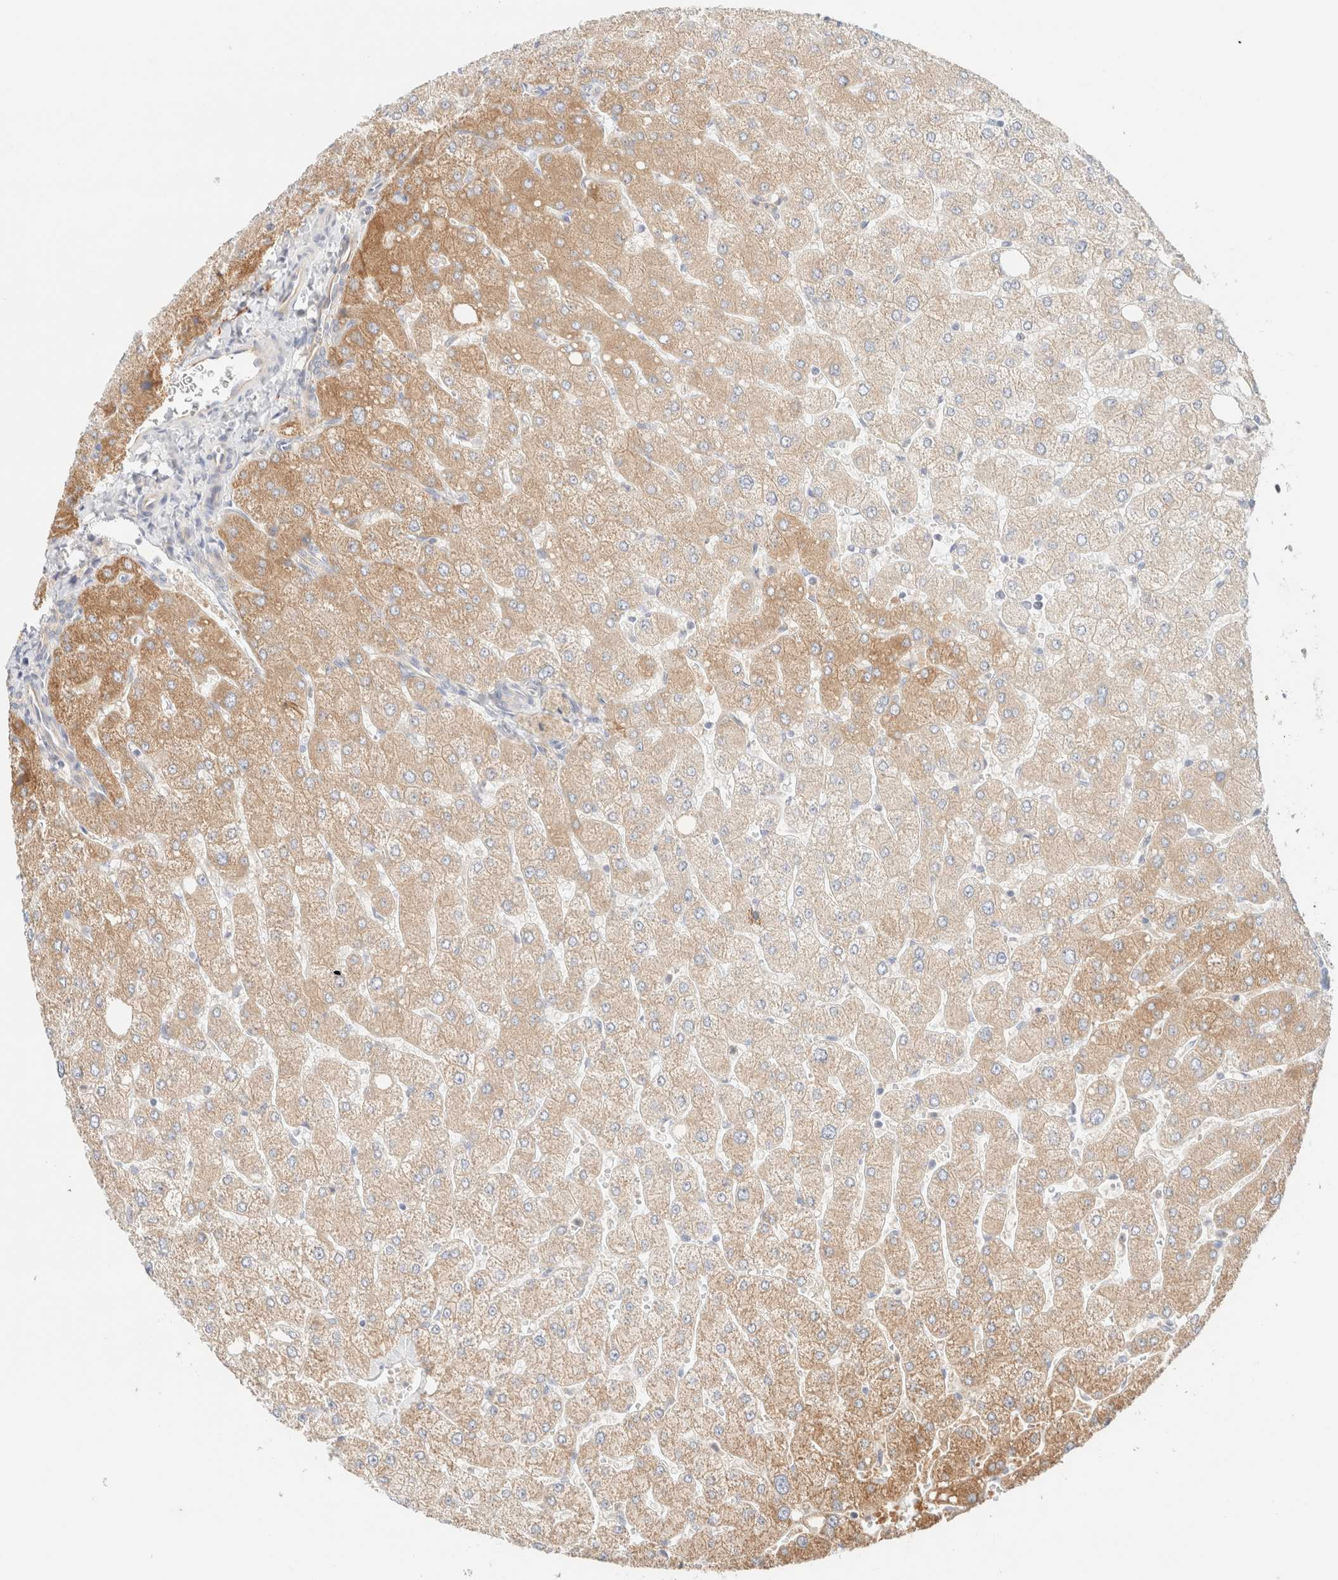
{"staining": {"intensity": "negative", "quantity": "none", "location": "none"}, "tissue": "liver", "cell_type": "Cholangiocytes", "image_type": "normal", "snomed": [{"axis": "morphology", "description": "Normal tissue, NOS"}, {"axis": "topography", "description": "Liver"}], "caption": "Immunohistochemistry image of benign liver: liver stained with DAB exhibits no significant protein positivity in cholangiocytes. The staining is performed using DAB brown chromogen with nuclei counter-stained in using hematoxylin.", "gene": "UNC13B", "patient": {"sex": "male", "age": 55}}